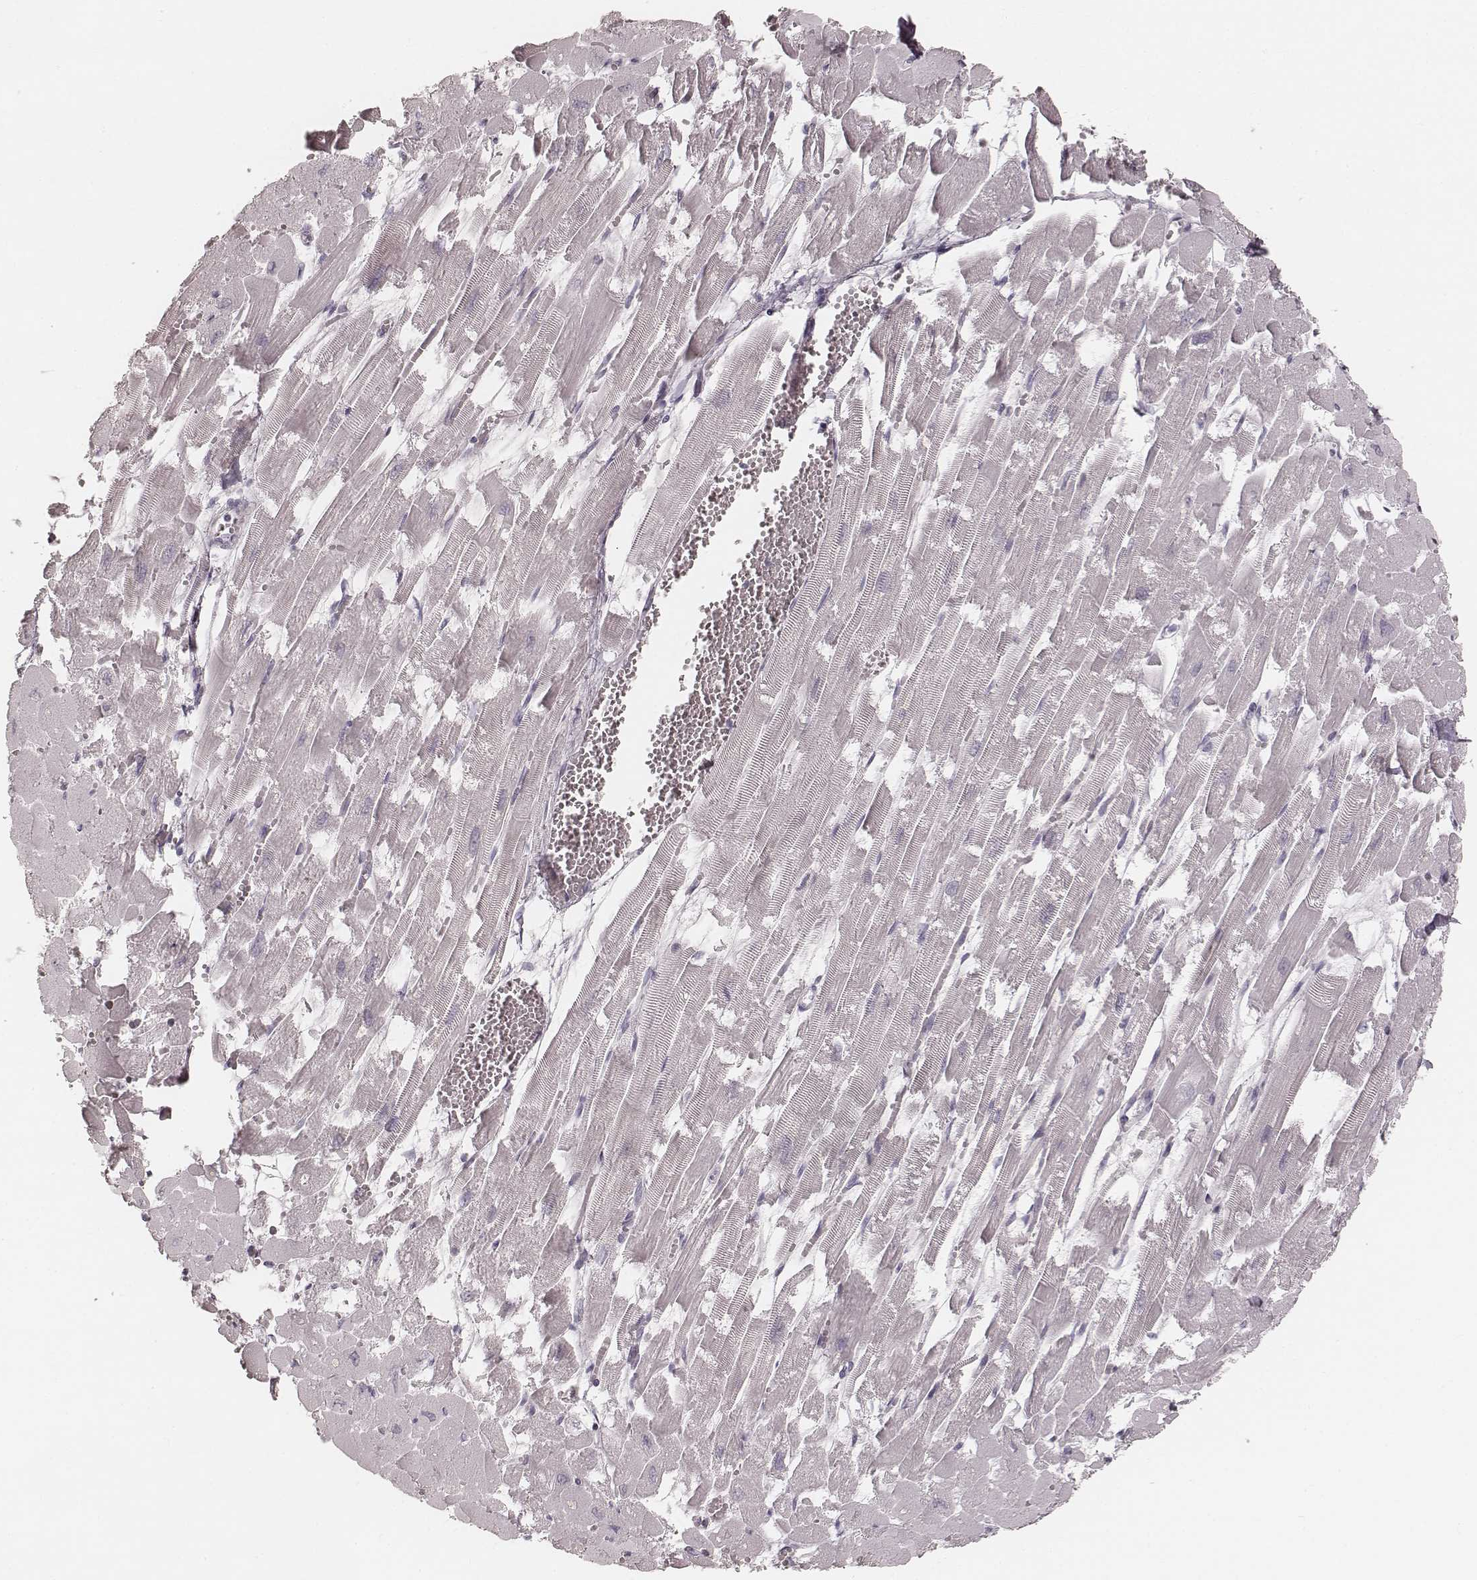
{"staining": {"intensity": "negative", "quantity": "none", "location": "none"}, "tissue": "heart muscle", "cell_type": "Cardiomyocytes", "image_type": "normal", "snomed": [{"axis": "morphology", "description": "Normal tissue, NOS"}, {"axis": "topography", "description": "Heart"}], "caption": "This image is of unremarkable heart muscle stained with immunohistochemistry (IHC) to label a protein in brown with the nuclei are counter-stained blue. There is no staining in cardiomyocytes.", "gene": "KRT26", "patient": {"sex": "female", "age": 52}}